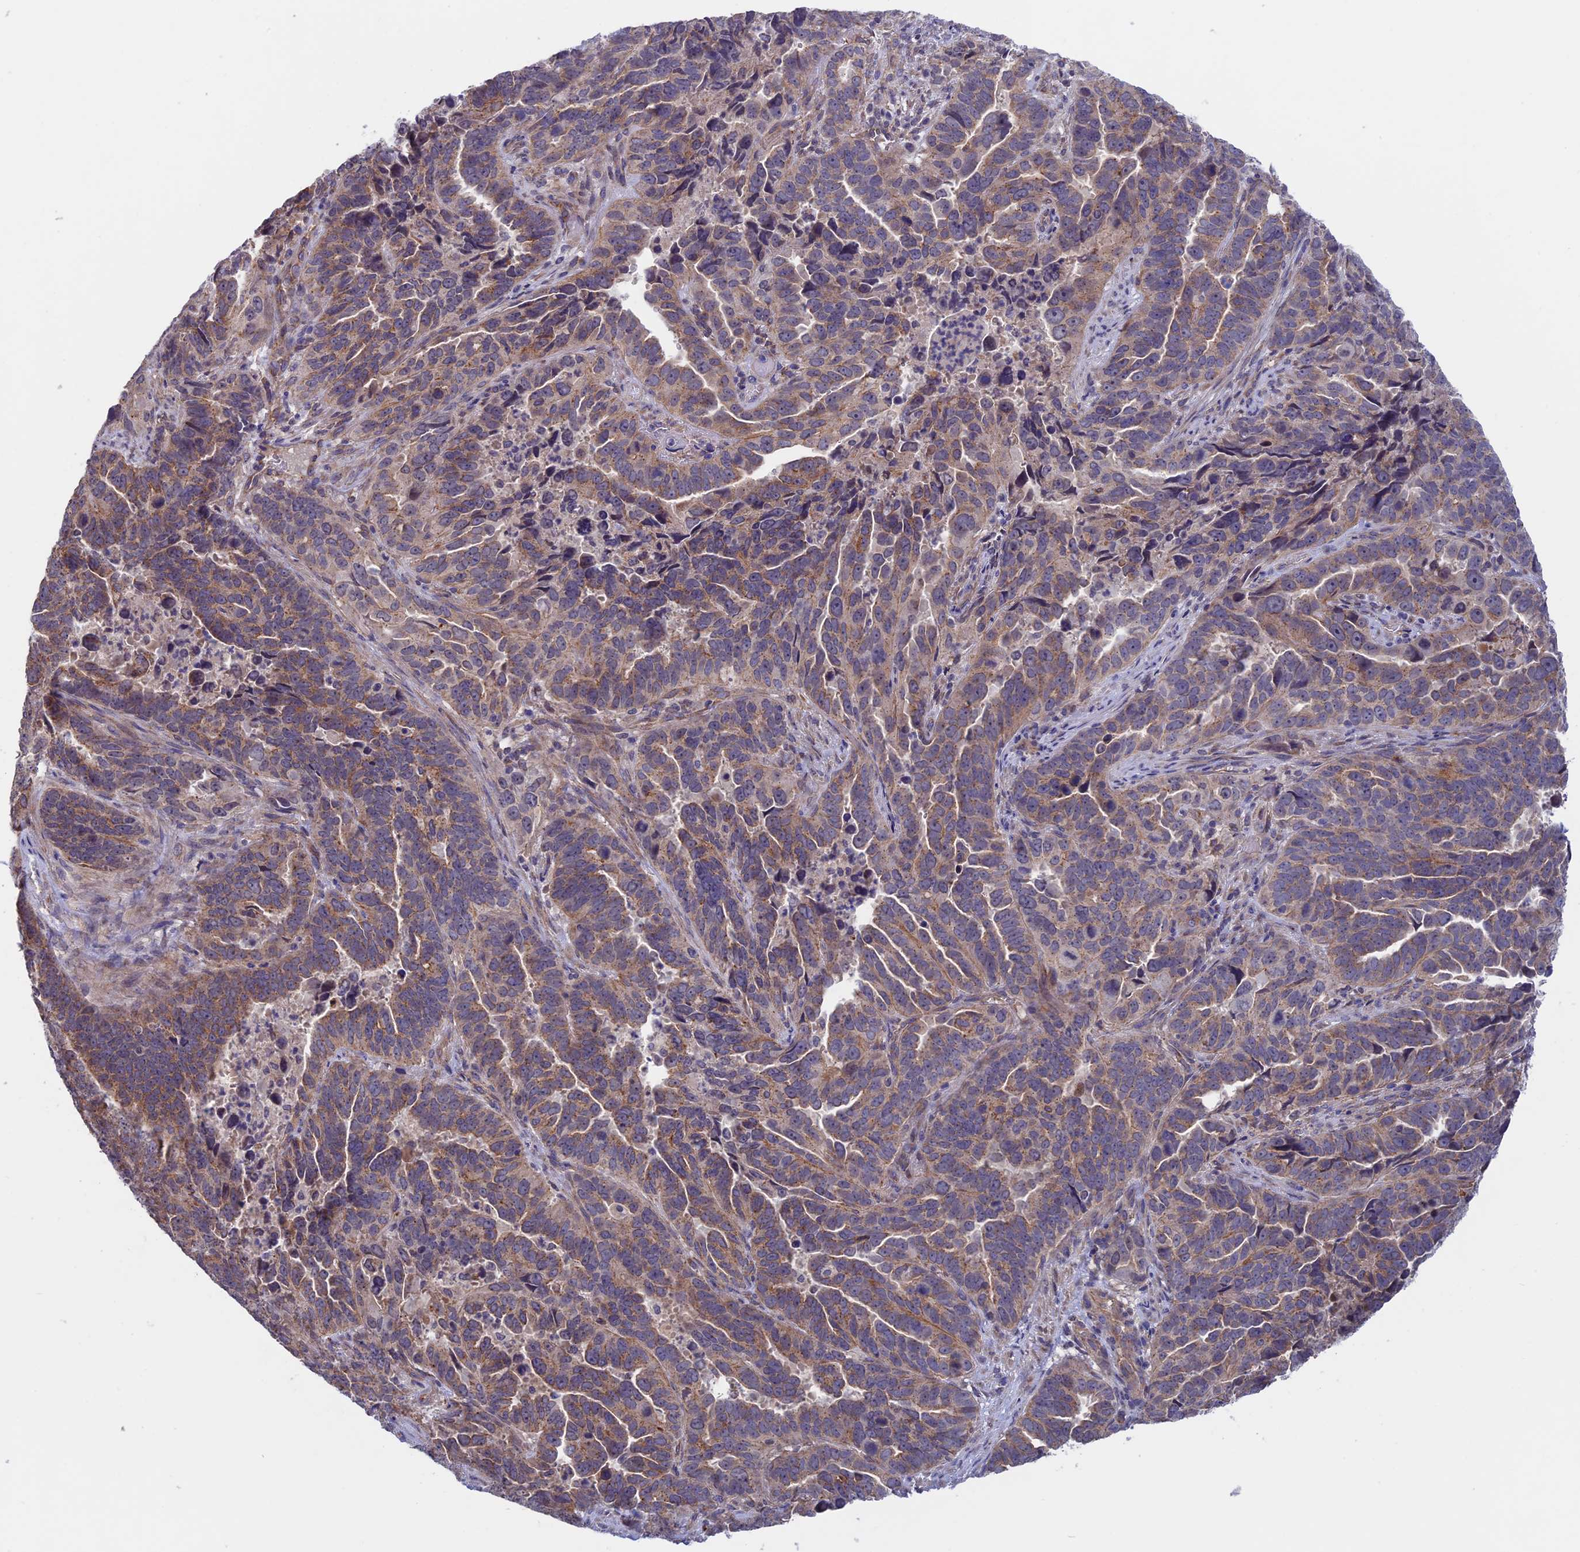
{"staining": {"intensity": "moderate", "quantity": ">75%", "location": "cytoplasmic/membranous"}, "tissue": "endometrial cancer", "cell_type": "Tumor cells", "image_type": "cancer", "snomed": [{"axis": "morphology", "description": "Adenocarcinoma, NOS"}, {"axis": "topography", "description": "Endometrium"}], "caption": "Endometrial cancer (adenocarcinoma) stained with DAB immunohistochemistry displays medium levels of moderate cytoplasmic/membranous expression in approximately >75% of tumor cells.", "gene": "ETFDH", "patient": {"sex": "female", "age": 65}}